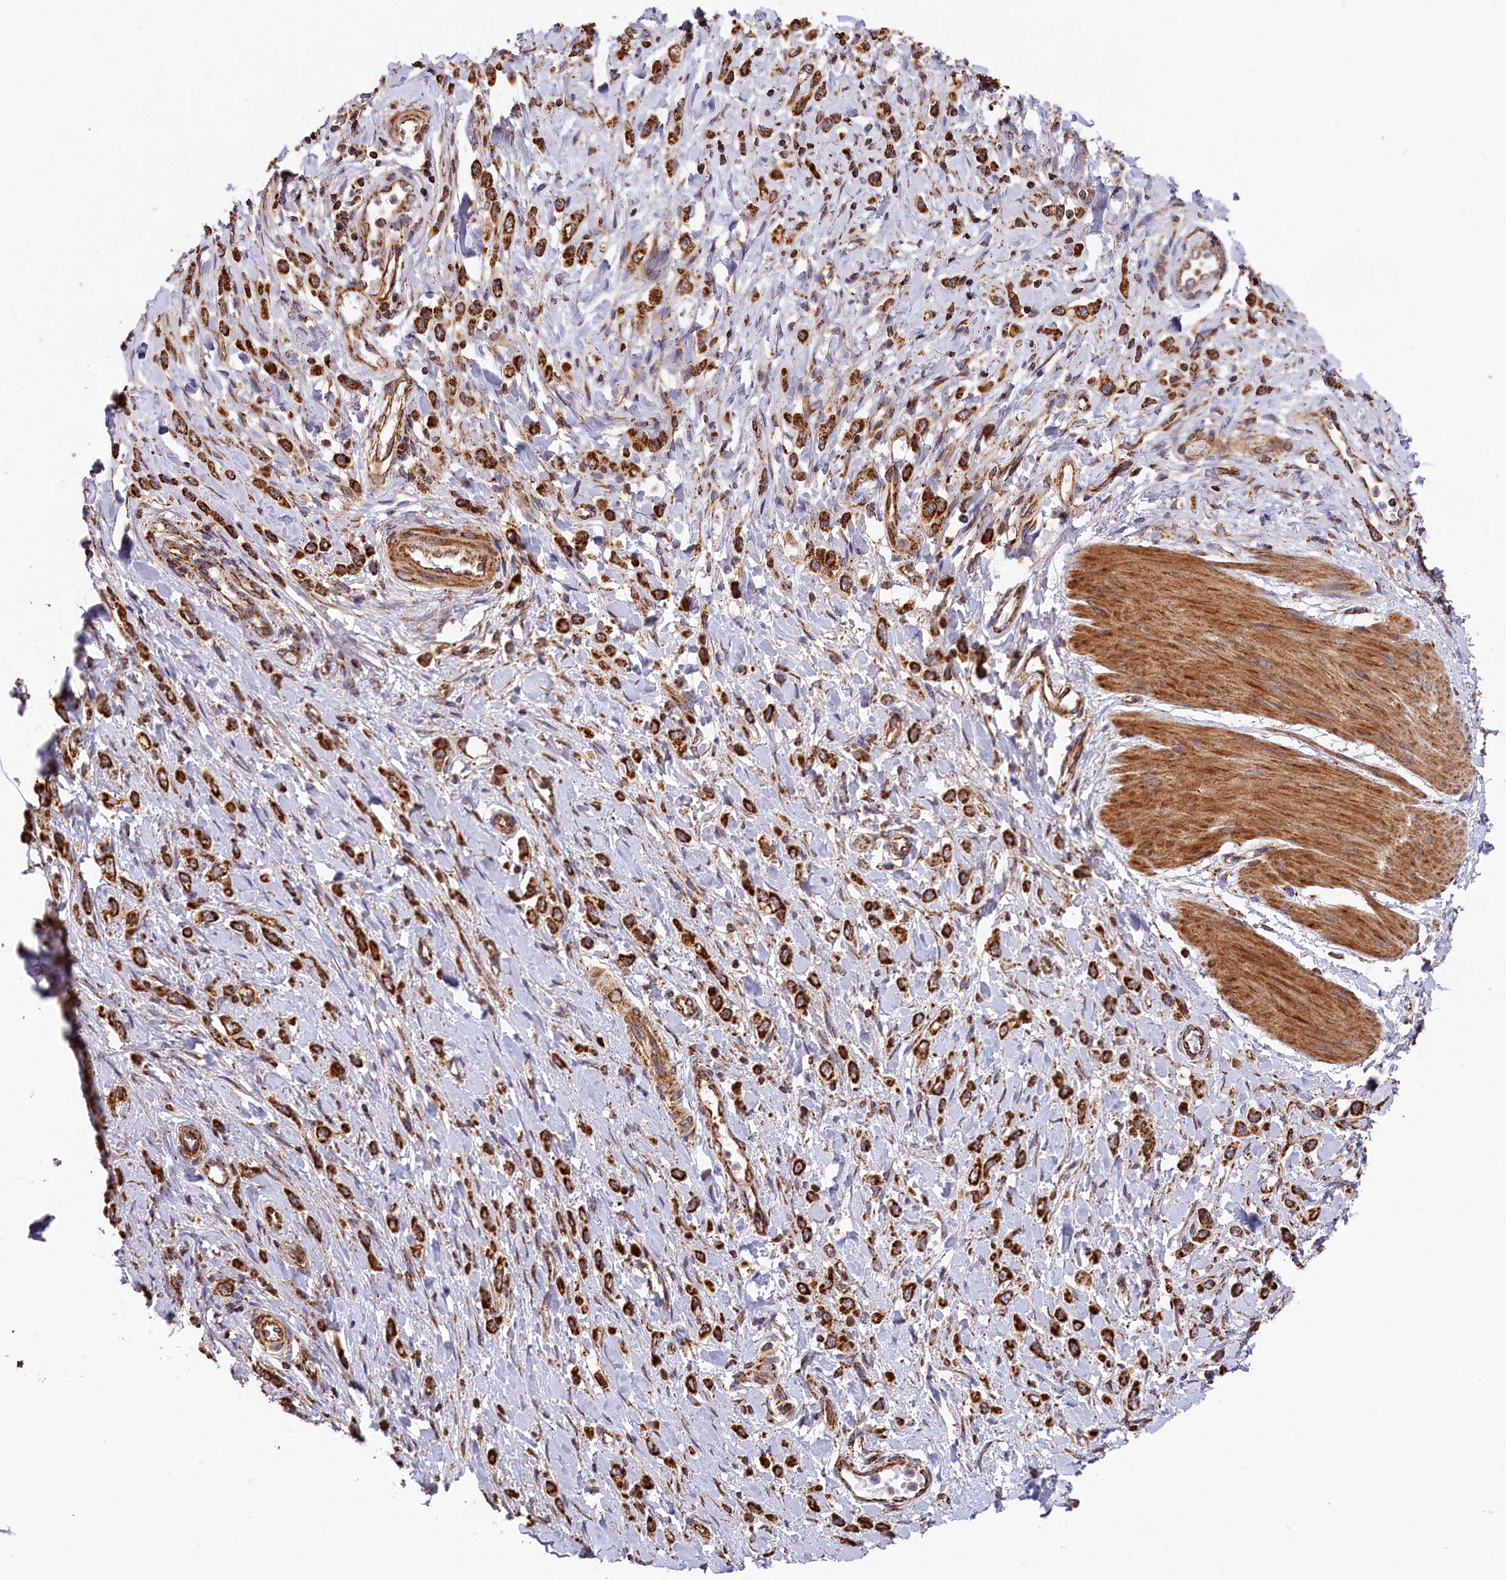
{"staining": {"intensity": "strong", "quantity": ">75%", "location": "cytoplasmic/membranous"}, "tissue": "stomach cancer", "cell_type": "Tumor cells", "image_type": "cancer", "snomed": [{"axis": "morphology", "description": "Adenocarcinoma, NOS"}, {"axis": "topography", "description": "Stomach"}], "caption": "A photomicrograph of human stomach cancer (adenocarcinoma) stained for a protein exhibits strong cytoplasmic/membranous brown staining in tumor cells.", "gene": "MACROD1", "patient": {"sex": "female", "age": 65}}